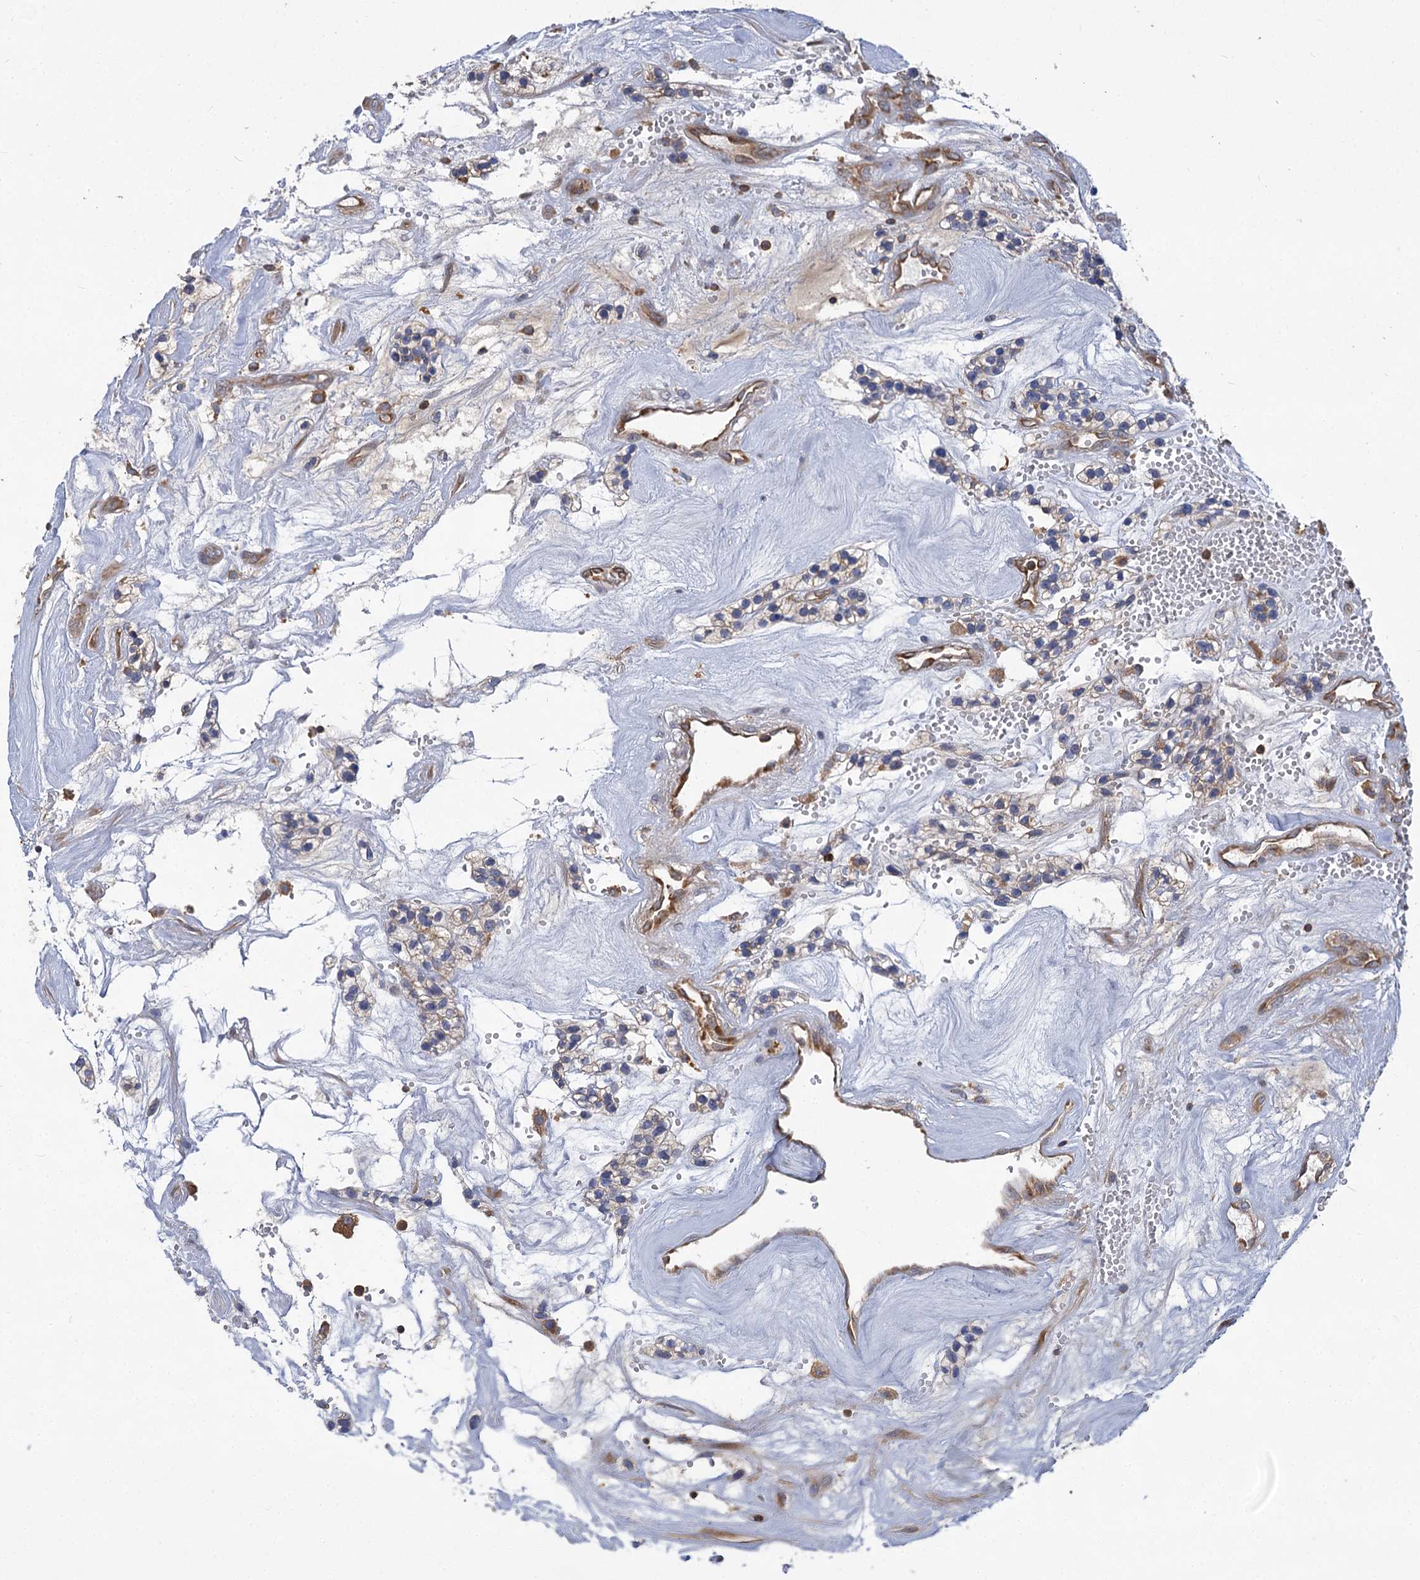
{"staining": {"intensity": "weak", "quantity": "25%-75%", "location": "cytoplasmic/membranous"}, "tissue": "renal cancer", "cell_type": "Tumor cells", "image_type": "cancer", "snomed": [{"axis": "morphology", "description": "Adenocarcinoma, NOS"}, {"axis": "topography", "description": "Kidney"}], "caption": "The photomicrograph exhibits a brown stain indicating the presence of a protein in the cytoplasmic/membranous of tumor cells in adenocarcinoma (renal). Immunohistochemistry stains the protein of interest in brown and the nuclei are stained blue.", "gene": "PACS1", "patient": {"sex": "female", "age": 57}}